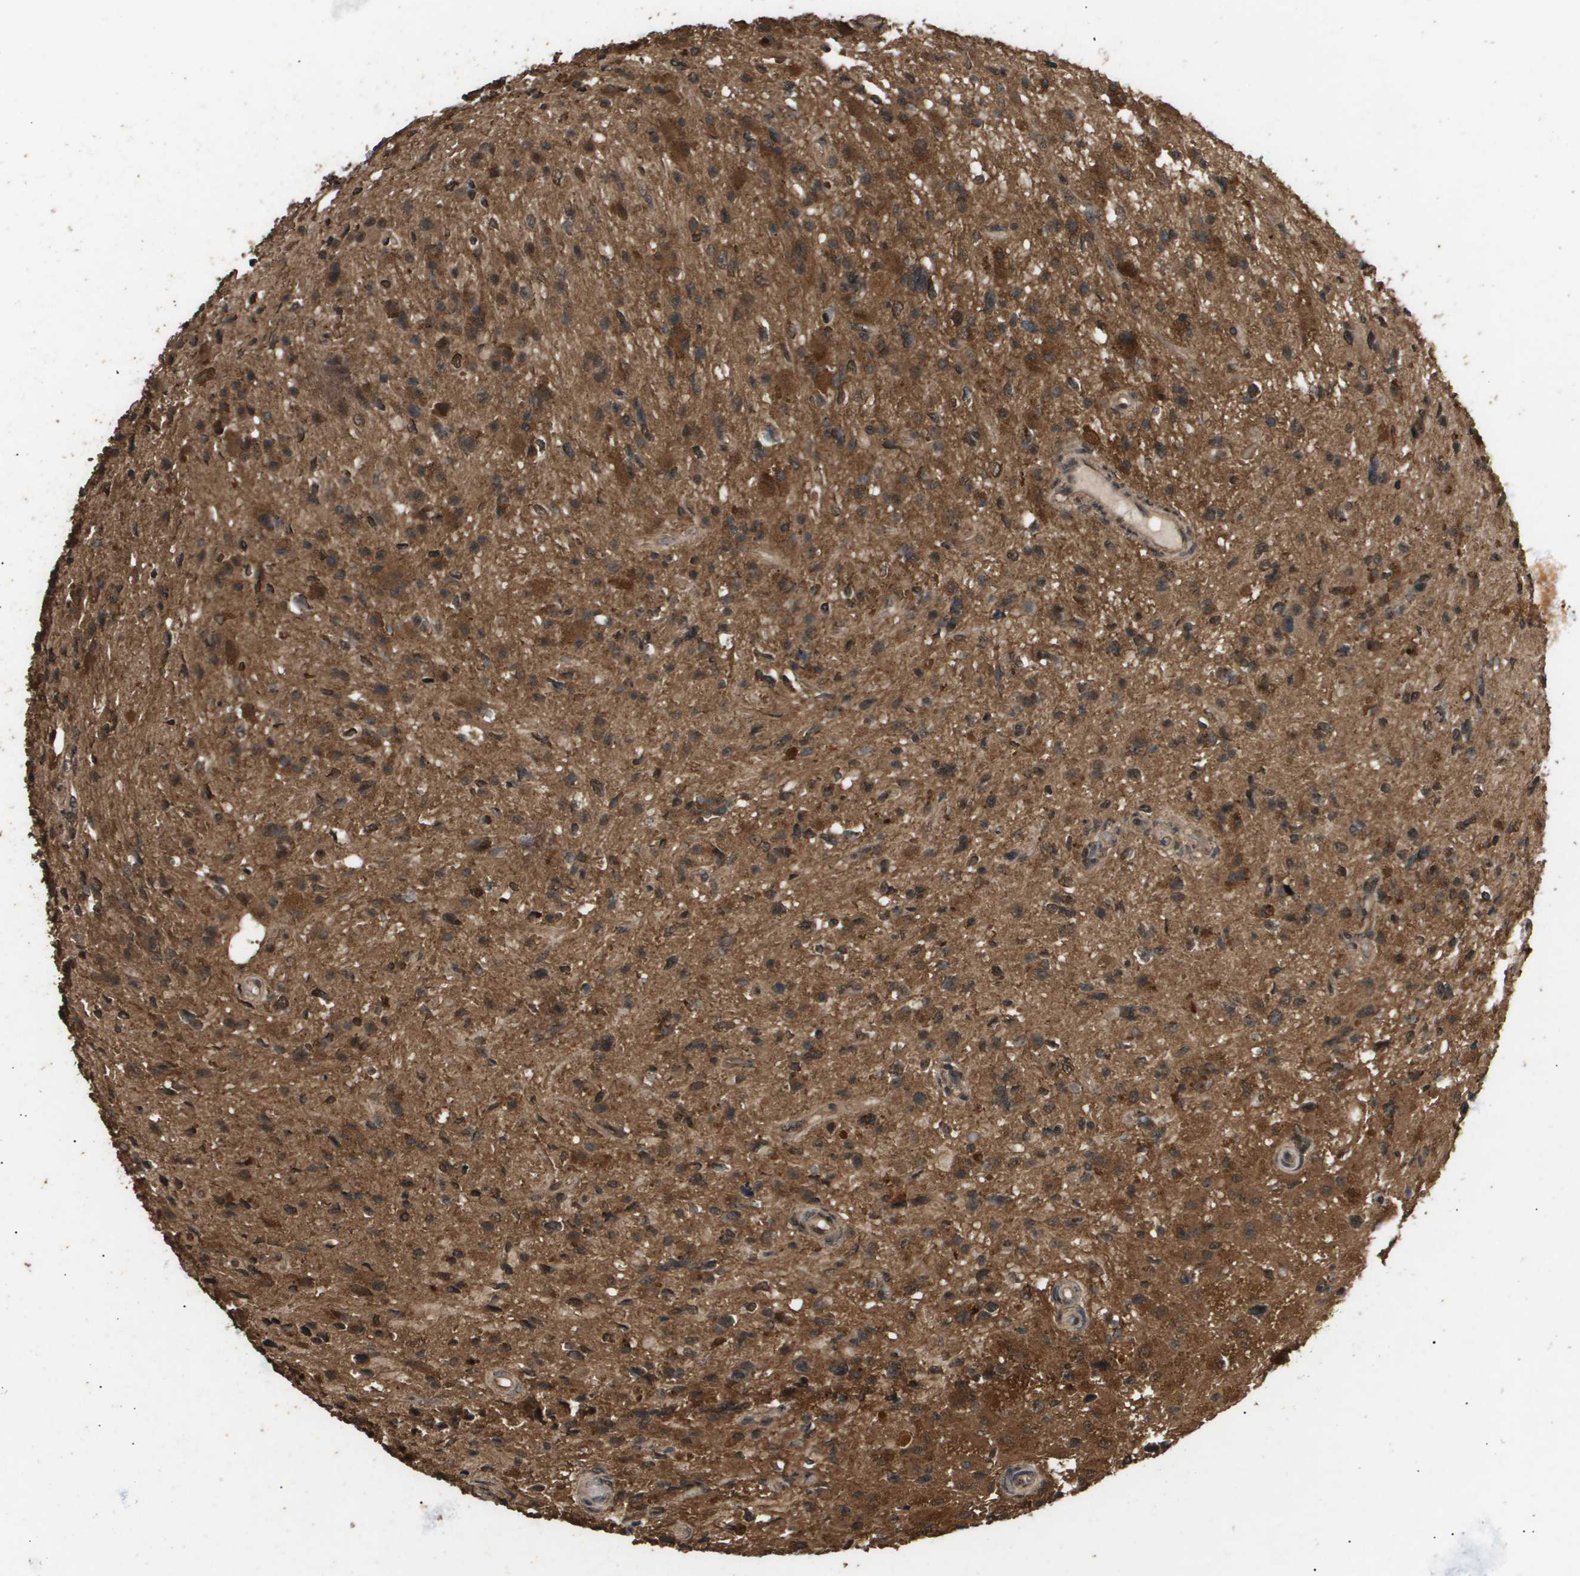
{"staining": {"intensity": "moderate", "quantity": ">75%", "location": "cytoplasmic/membranous,nuclear"}, "tissue": "glioma", "cell_type": "Tumor cells", "image_type": "cancer", "snomed": [{"axis": "morphology", "description": "Glioma, malignant, High grade"}, {"axis": "topography", "description": "Brain"}], "caption": "A high-resolution histopathology image shows immunohistochemistry staining of malignant glioma (high-grade), which shows moderate cytoplasmic/membranous and nuclear positivity in approximately >75% of tumor cells.", "gene": "ING1", "patient": {"sex": "male", "age": 33}}